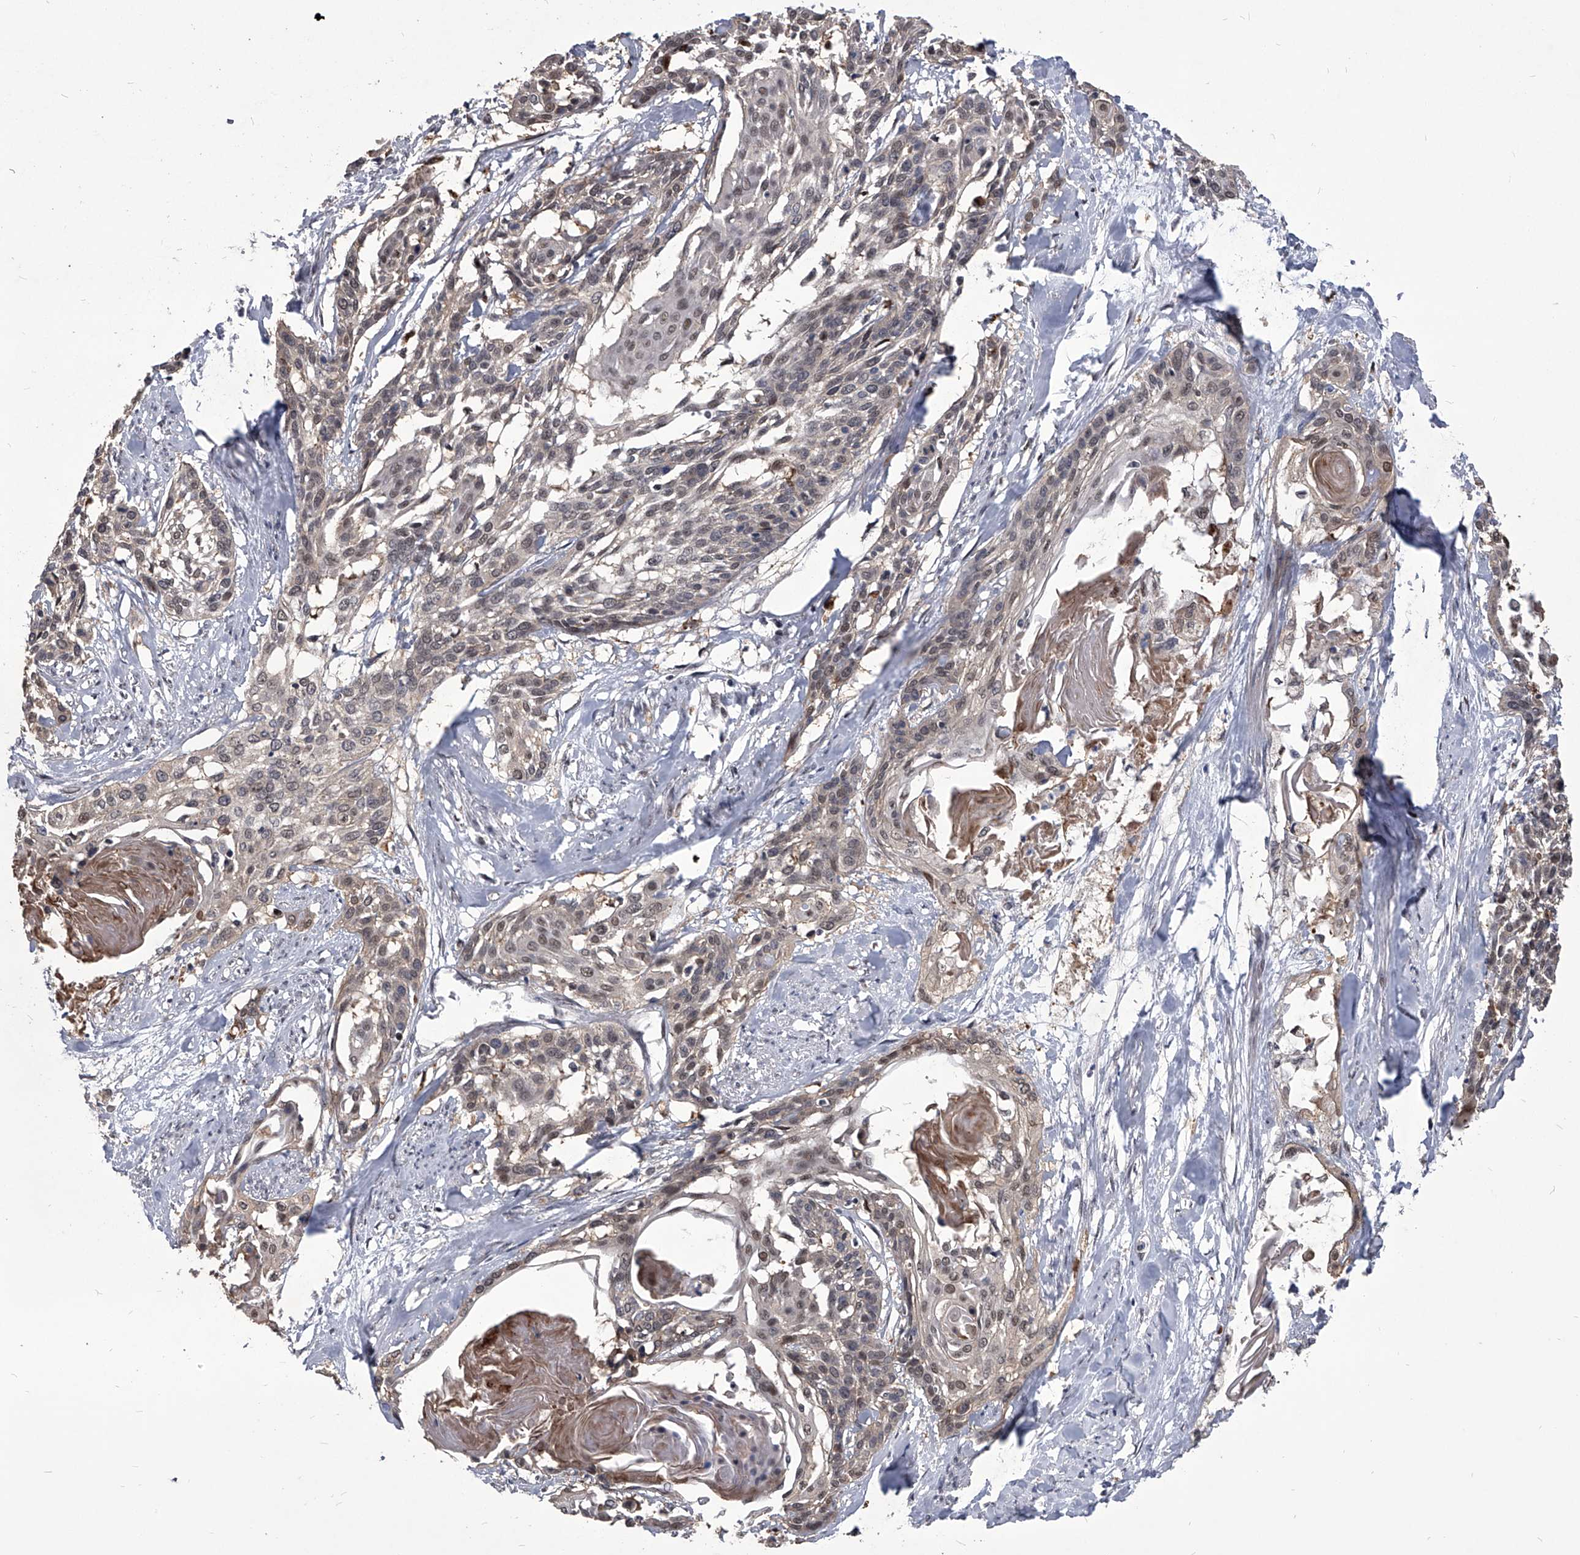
{"staining": {"intensity": "weak", "quantity": "25%-75%", "location": "nuclear"}, "tissue": "cervical cancer", "cell_type": "Tumor cells", "image_type": "cancer", "snomed": [{"axis": "morphology", "description": "Squamous cell carcinoma, NOS"}, {"axis": "topography", "description": "Cervix"}], "caption": "Human squamous cell carcinoma (cervical) stained with a protein marker exhibits weak staining in tumor cells.", "gene": "CMTR1", "patient": {"sex": "female", "age": 57}}